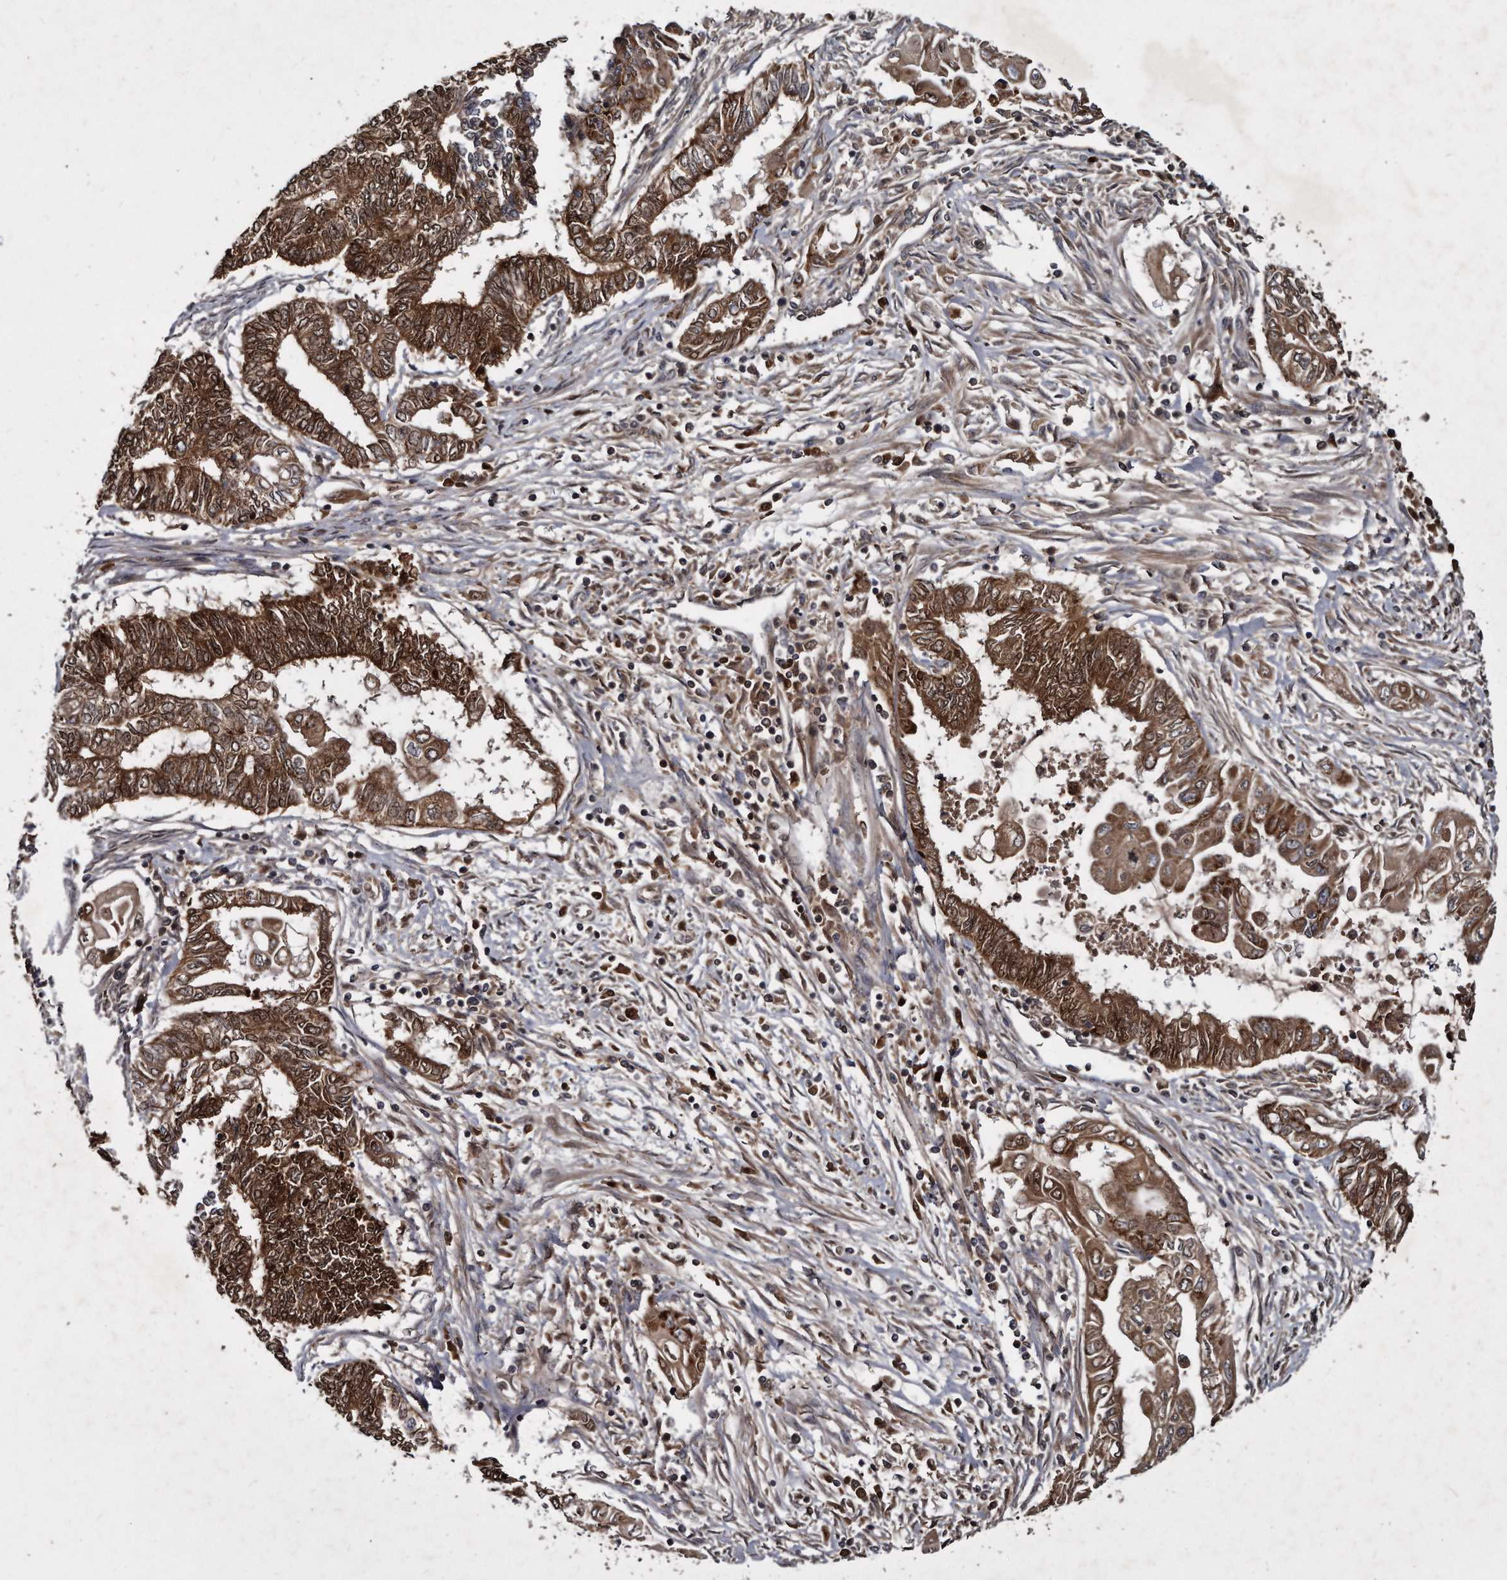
{"staining": {"intensity": "strong", "quantity": ">75%", "location": "cytoplasmic/membranous,nuclear"}, "tissue": "endometrial cancer", "cell_type": "Tumor cells", "image_type": "cancer", "snomed": [{"axis": "morphology", "description": "Adenocarcinoma, NOS"}, {"axis": "topography", "description": "Uterus"}, {"axis": "topography", "description": "Endometrium"}], "caption": "This image reveals immunohistochemistry staining of endometrial cancer, with high strong cytoplasmic/membranous and nuclear positivity in about >75% of tumor cells.", "gene": "FAM136A", "patient": {"sex": "female", "age": 70}}